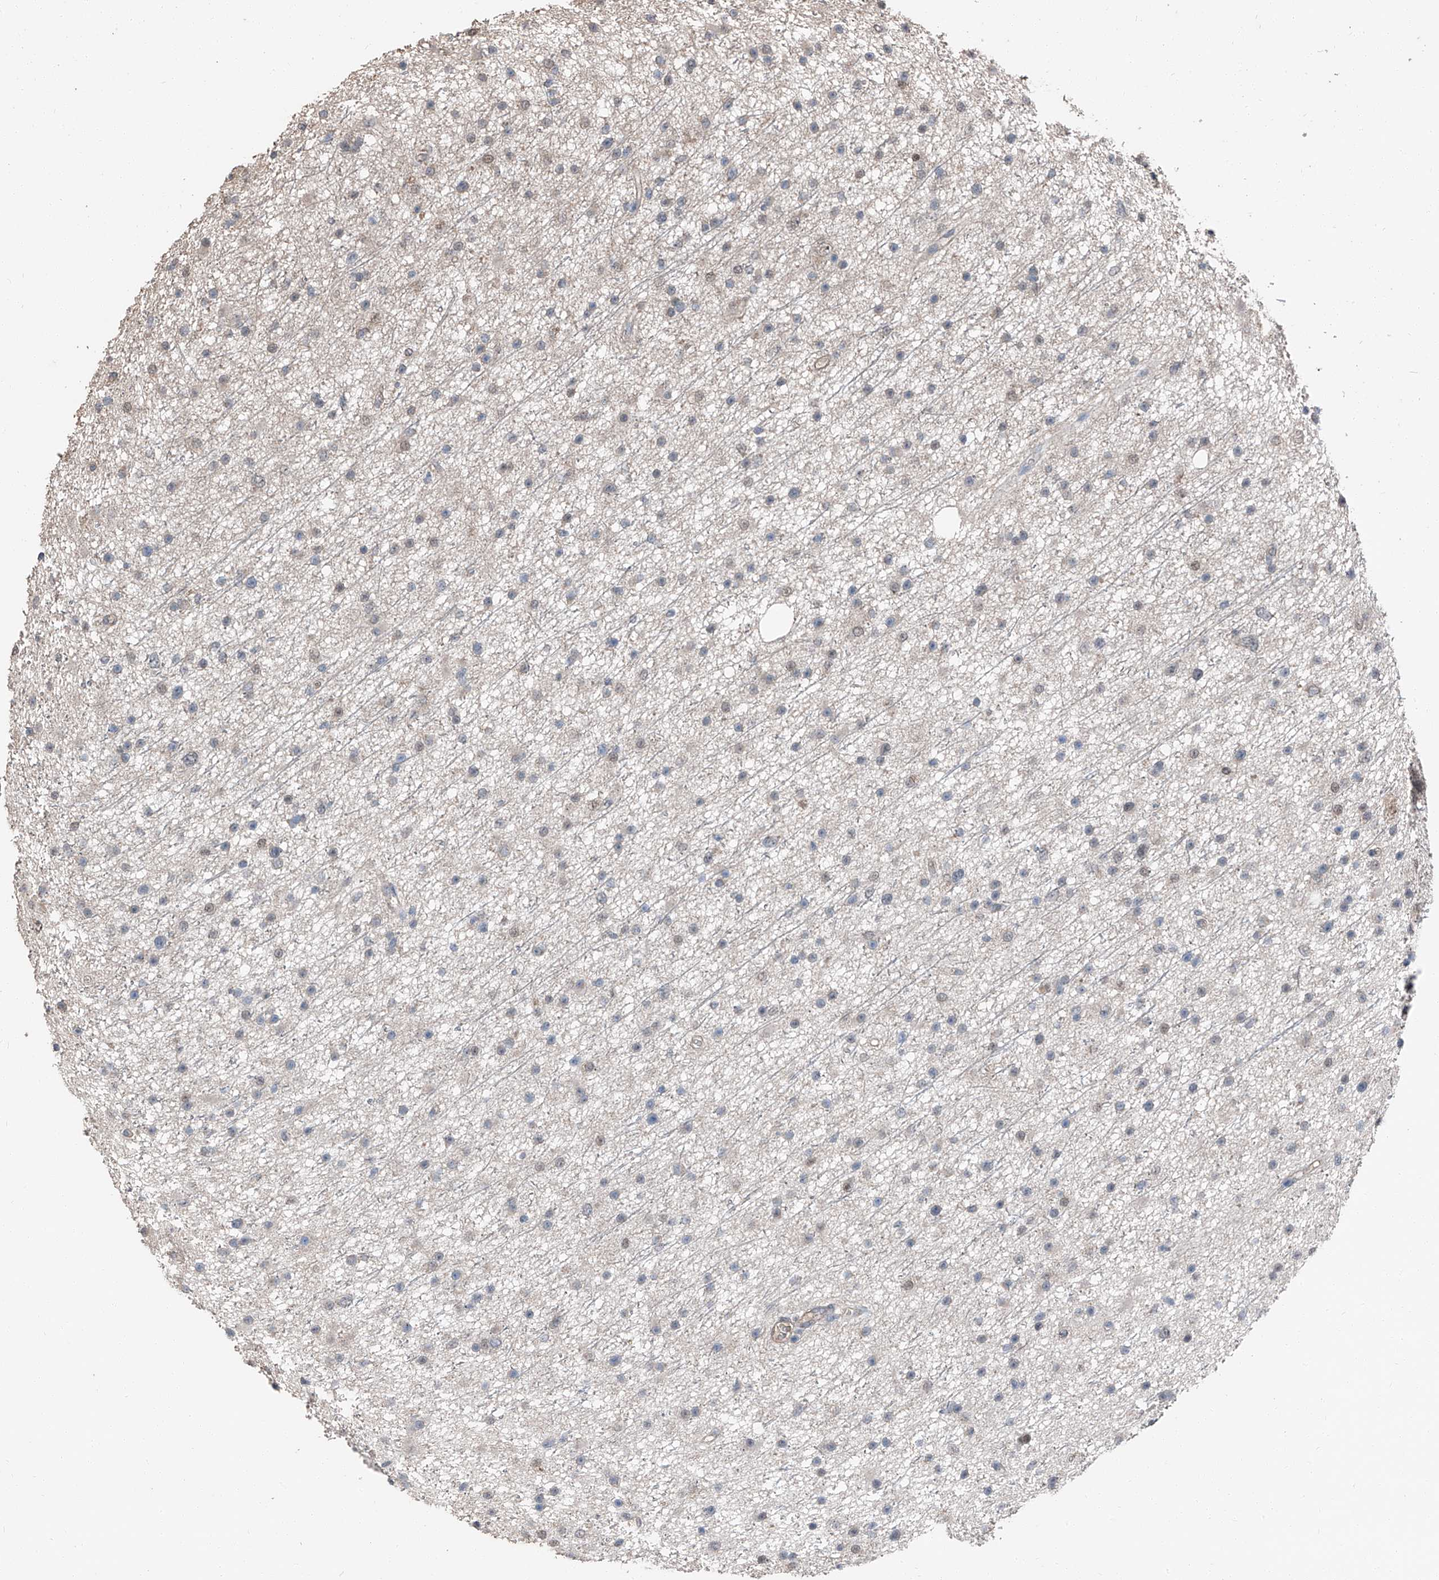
{"staining": {"intensity": "negative", "quantity": "none", "location": "none"}, "tissue": "glioma", "cell_type": "Tumor cells", "image_type": "cancer", "snomed": [{"axis": "morphology", "description": "Glioma, malignant, Low grade"}, {"axis": "topography", "description": "Cerebral cortex"}], "caption": "Immunohistochemical staining of human malignant low-grade glioma shows no significant staining in tumor cells.", "gene": "MAMLD1", "patient": {"sex": "female", "age": 39}}